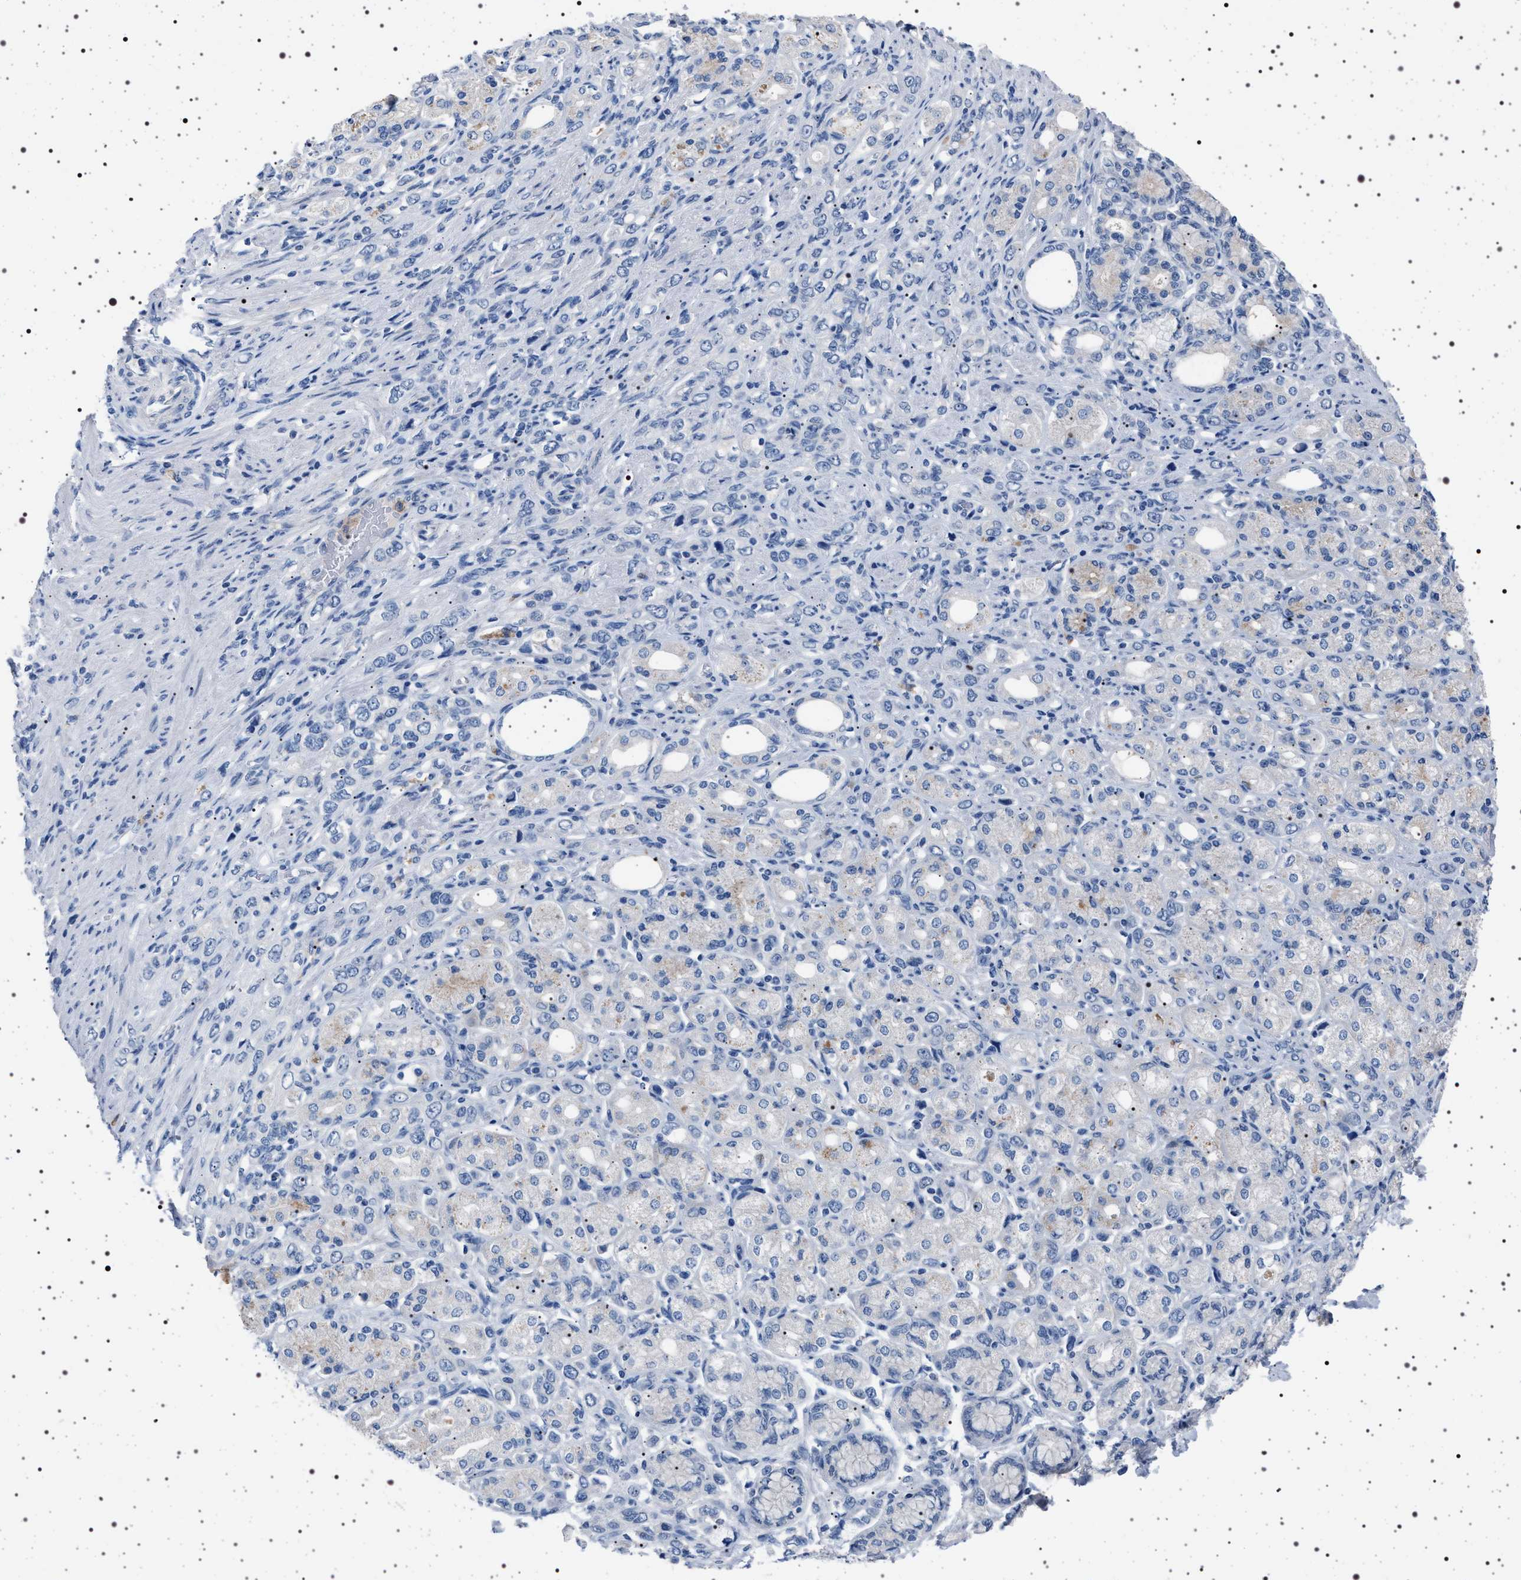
{"staining": {"intensity": "negative", "quantity": "none", "location": "none"}, "tissue": "stomach cancer", "cell_type": "Tumor cells", "image_type": "cancer", "snomed": [{"axis": "morphology", "description": "Adenocarcinoma, NOS"}, {"axis": "topography", "description": "Stomach"}], "caption": "DAB (3,3'-diaminobenzidine) immunohistochemical staining of stomach adenocarcinoma demonstrates no significant expression in tumor cells.", "gene": "NAT9", "patient": {"sex": "female", "age": 65}}